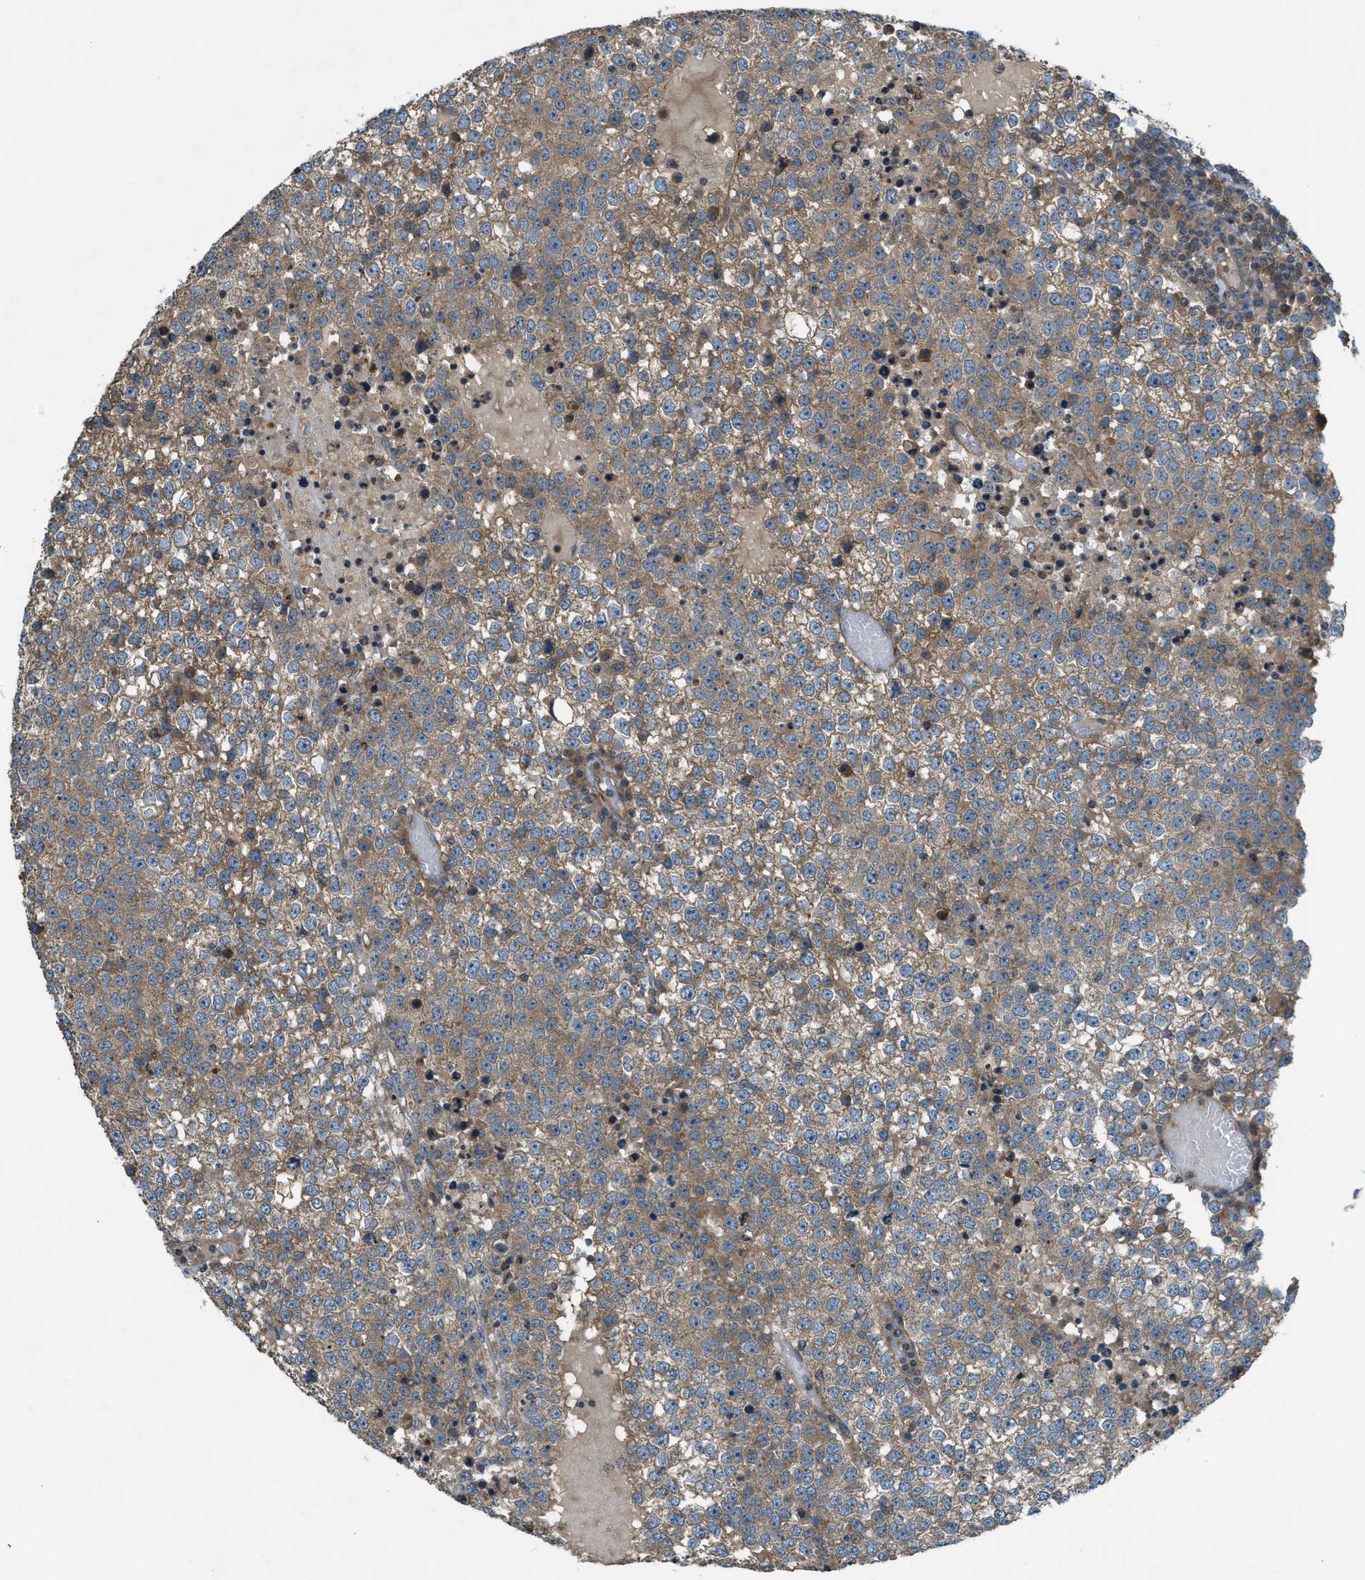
{"staining": {"intensity": "moderate", "quantity": ">75%", "location": "cytoplasmic/membranous"}, "tissue": "testis cancer", "cell_type": "Tumor cells", "image_type": "cancer", "snomed": [{"axis": "morphology", "description": "Seminoma, NOS"}, {"axis": "topography", "description": "Testis"}], "caption": "Moderate cytoplasmic/membranous expression for a protein is identified in about >75% of tumor cells of seminoma (testis) using immunohistochemistry (IHC).", "gene": "VEZT", "patient": {"sex": "male", "age": 65}}